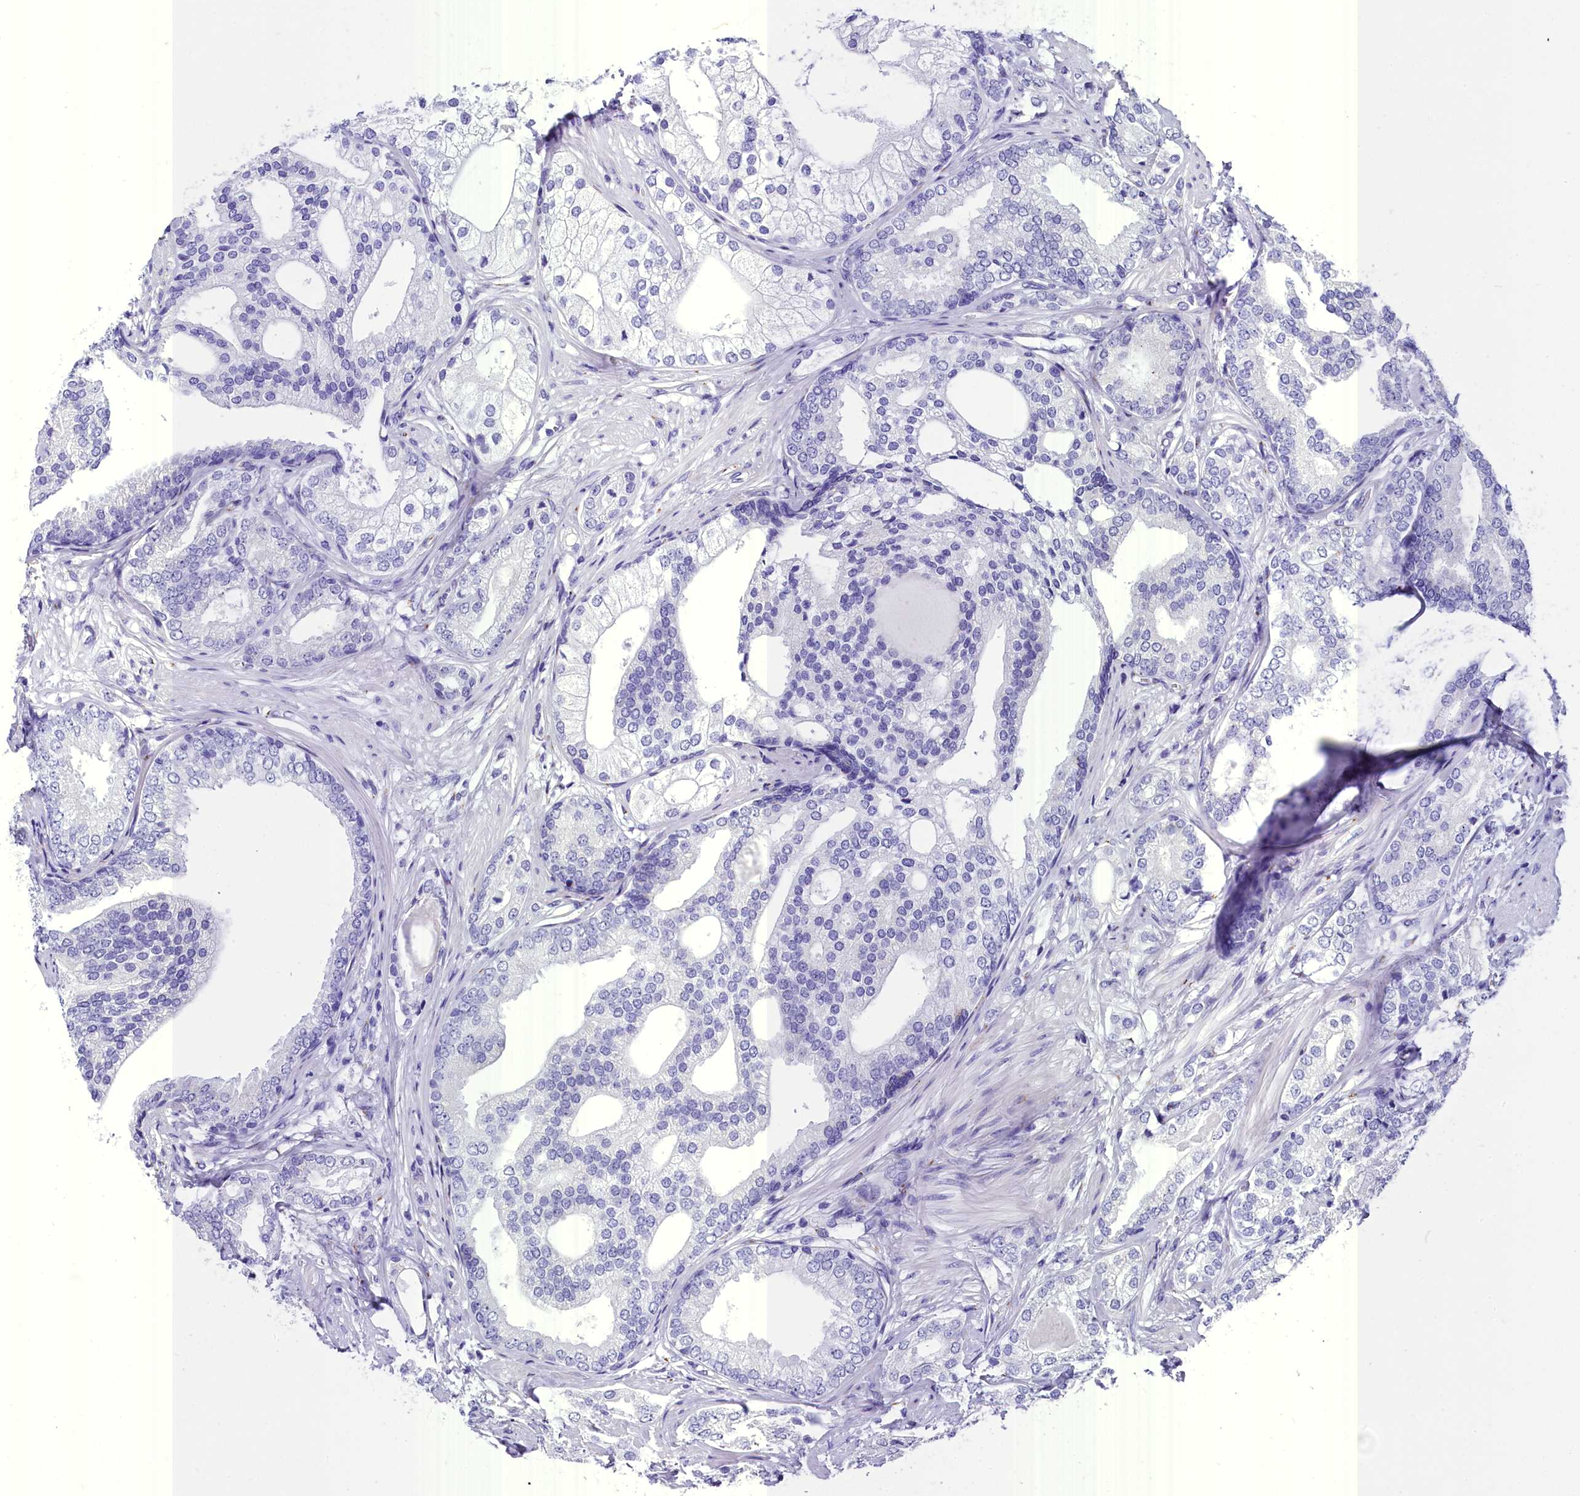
{"staining": {"intensity": "negative", "quantity": "none", "location": "none"}, "tissue": "prostate cancer", "cell_type": "Tumor cells", "image_type": "cancer", "snomed": [{"axis": "morphology", "description": "Adenocarcinoma, High grade"}, {"axis": "topography", "description": "Prostate"}], "caption": "This is an immunohistochemistry photomicrograph of adenocarcinoma (high-grade) (prostate). There is no staining in tumor cells.", "gene": "AP3B2", "patient": {"sex": "male", "age": 60}}